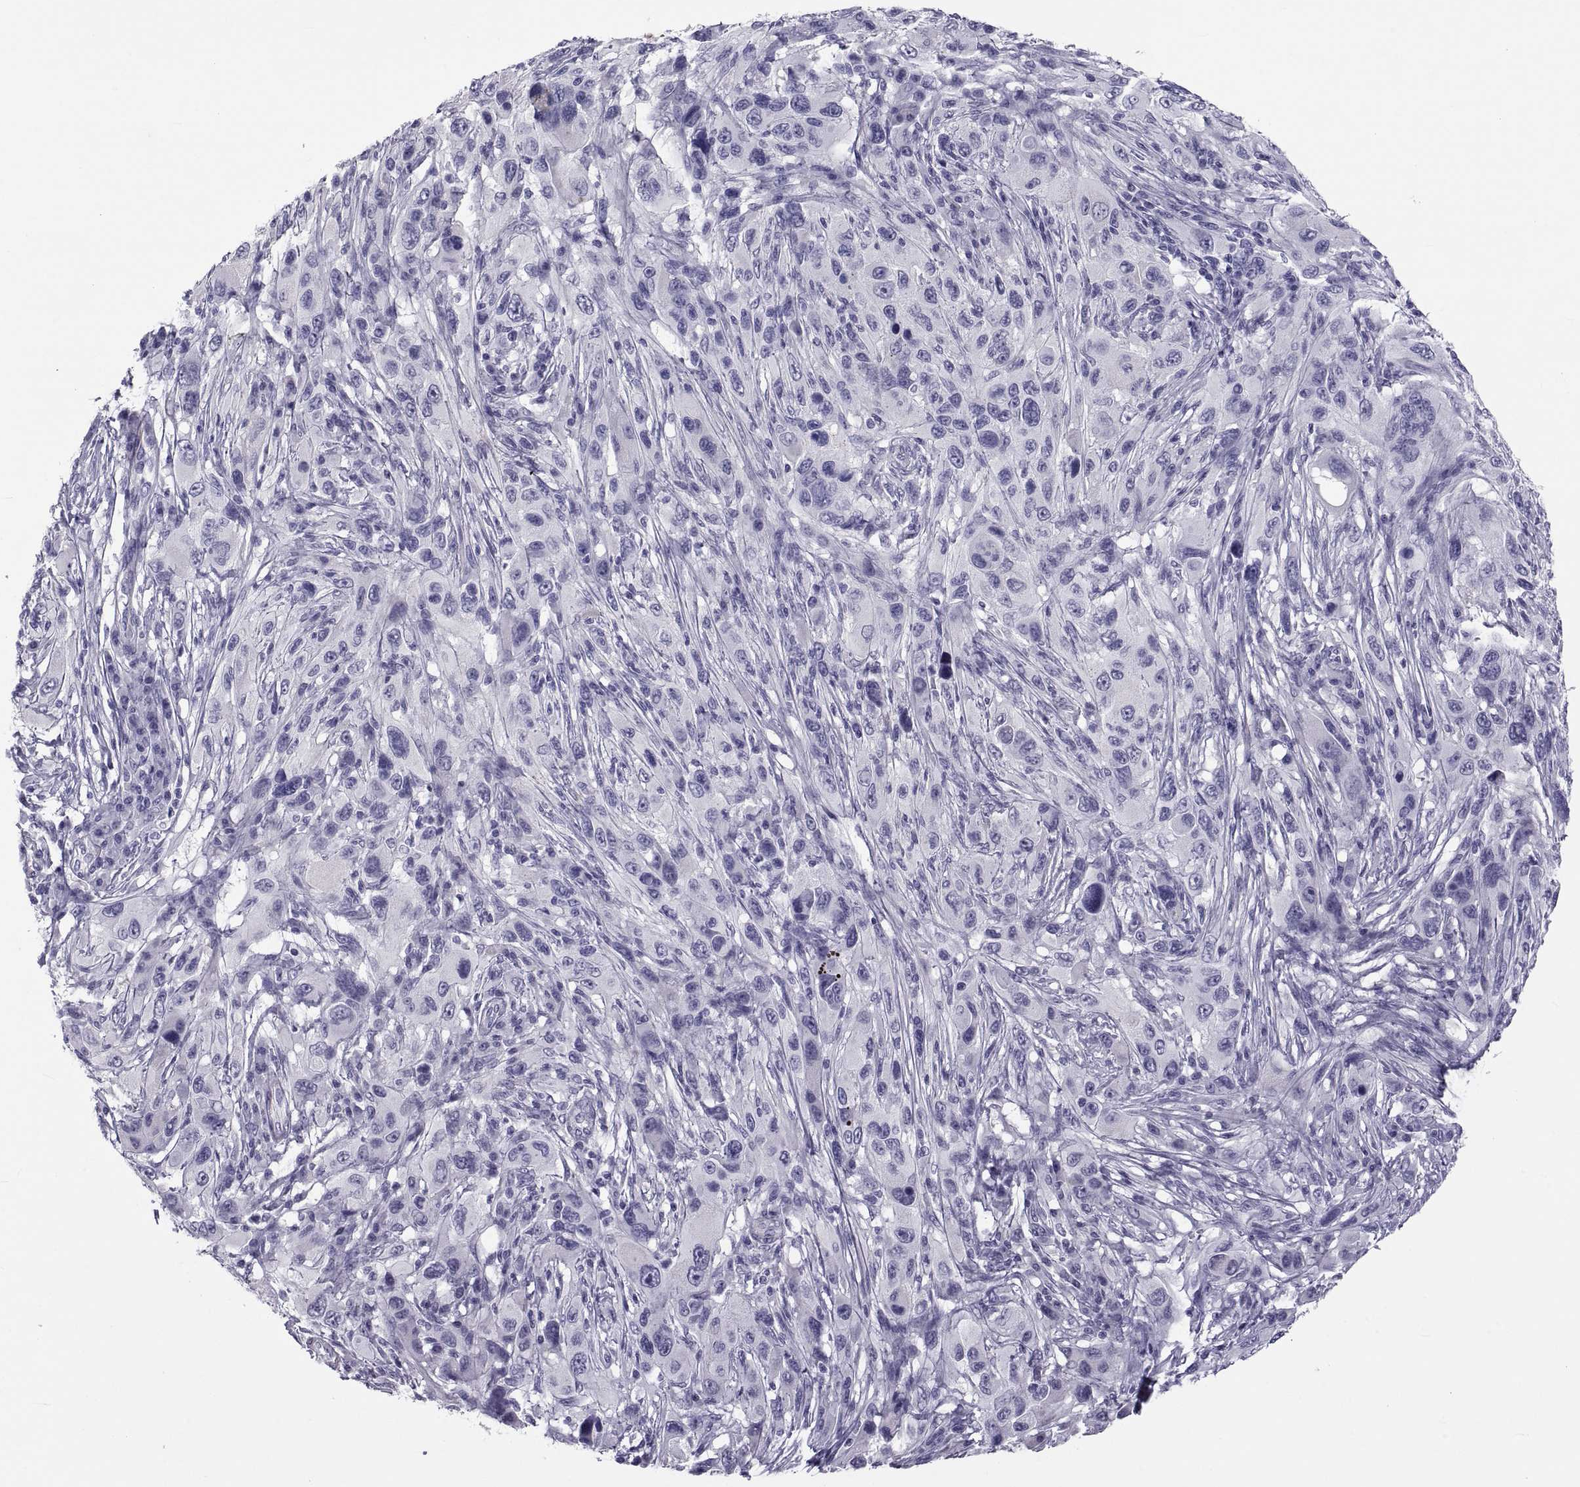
{"staining": {"intensity": "negative", "quantity": "none", "location": "none"}, "tissue": "melanoma", "cell_type": "Tumor cells", "image_type": "cancer", "snomed": [{"axis": "morphology", "description": "Malignant melanoma, NOS"}, {"axis": "topography", "description": "Skin"}], "caption": "Micrograph shows no significant protein positivity in tumor cells of melanoma. (Brightfield microscopy of DAB immunohistochemistry (IHC) at high magnification).", "gene": "MAGEB1", "patient": {"sex": "male", "age": 53}}